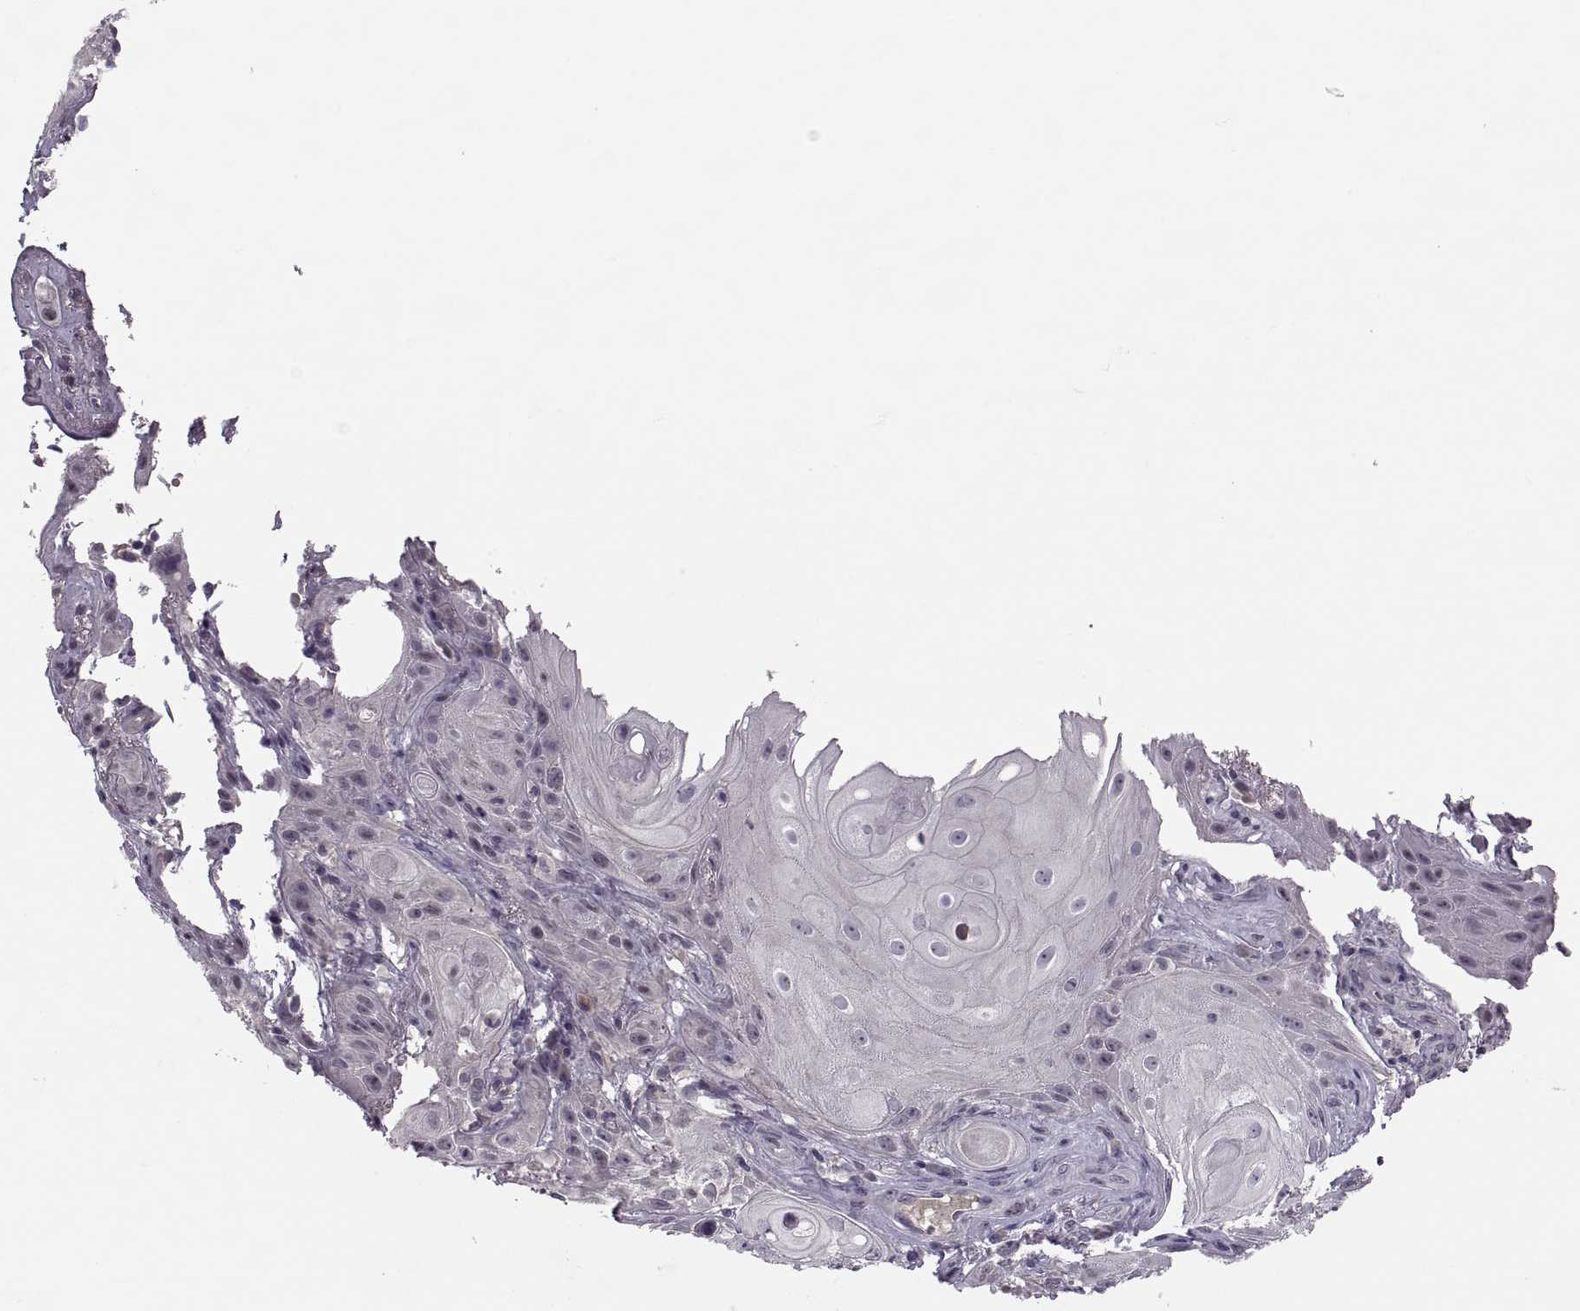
{"staining": {"intensity": "negative", "quantity": "none", "location": "none"}, "tissue": "skin cancer", "cell_type": "Tumor cells", "image_type": "cancer", "snomed": [{"axis": "morphology", "description": "Squamous cell carcinoma, NOS"}, {"axis": "topography", "description": "Skin"}], "caption": "Protein analysis of skin cancer displays no significant staining in tumor cells.", "gene": "CACNA1F", "patient": {"sex": "male", "age": 62}}